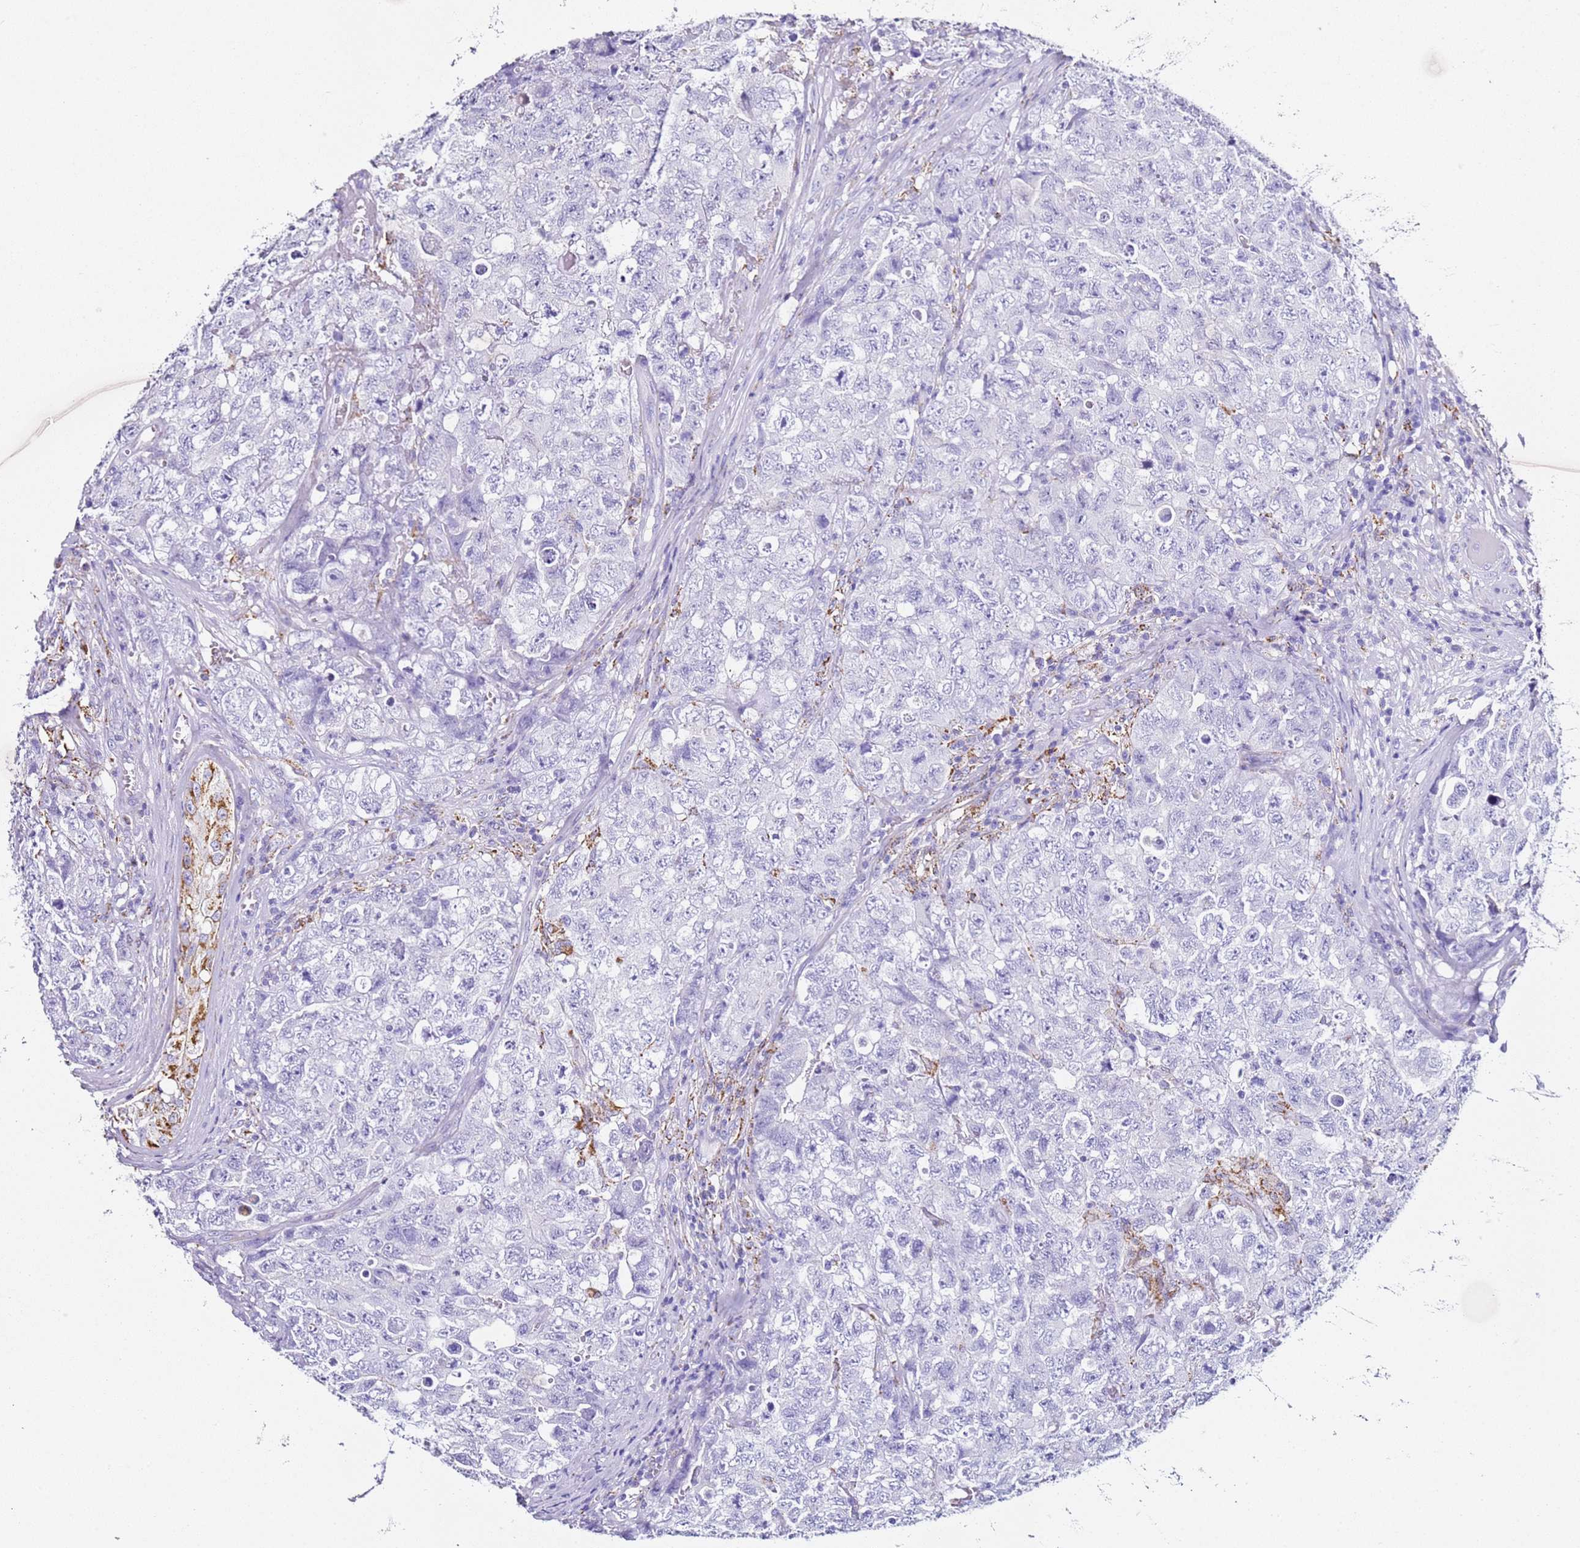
{"staining": {"intensity": "negative", "quantity": "none", "location": "none"}, "tissue": "testis cancer", "cell_type": "Tumor cells", "image_type": "cancer", "snomed": [{"axis": "morphology", "description": "Carcinoma, Embryonal, NOS"}, {"axis": "topography", "description": "Testis"}], "caption": "This is a micrograph of immunohistochemistry (IHC) staining of testis cancer, which shows no positivity in tumor cells.", "gene": "PTBP2", "patient": {"sex": "male", "age": 31}}